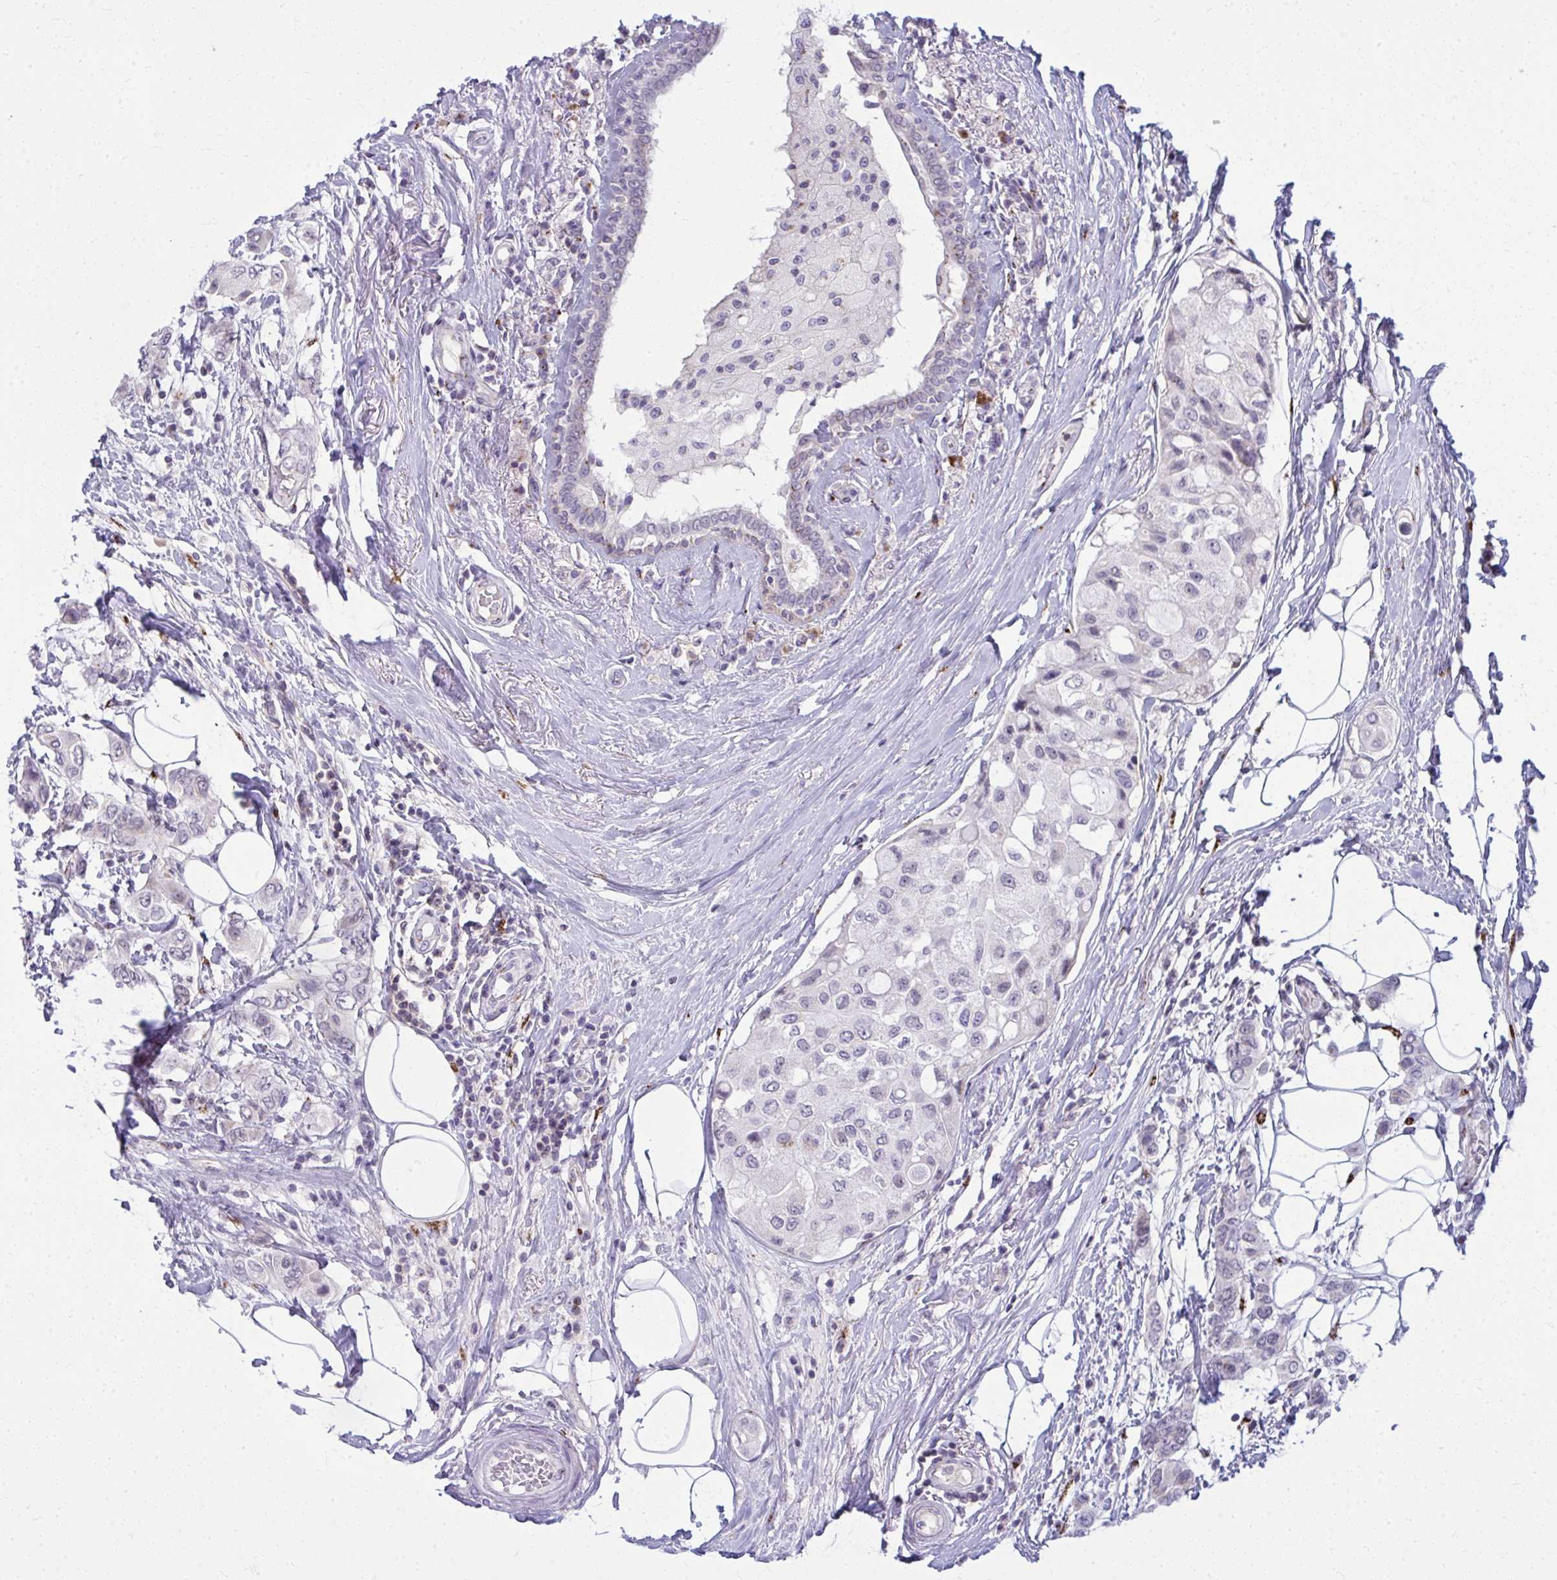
{"staining": {"intensity": "negative", "quantity": "none", "location": "none"}, "tissue": "breast cancer", "cell_type": "Tumor cells", "image_type": "cancer", "snomed": [{"axis": "morphology", "description": "Lobular carcinoma"}, {"axis": "topography", "description": "Breast"}], "caption": "DAB immunohistochemical staining of human breast lobular carcinoma demonstrates no significant positivity in tumor cells.", "gene": "DTX4", "patient": {"sex": "female", "age": 51}}